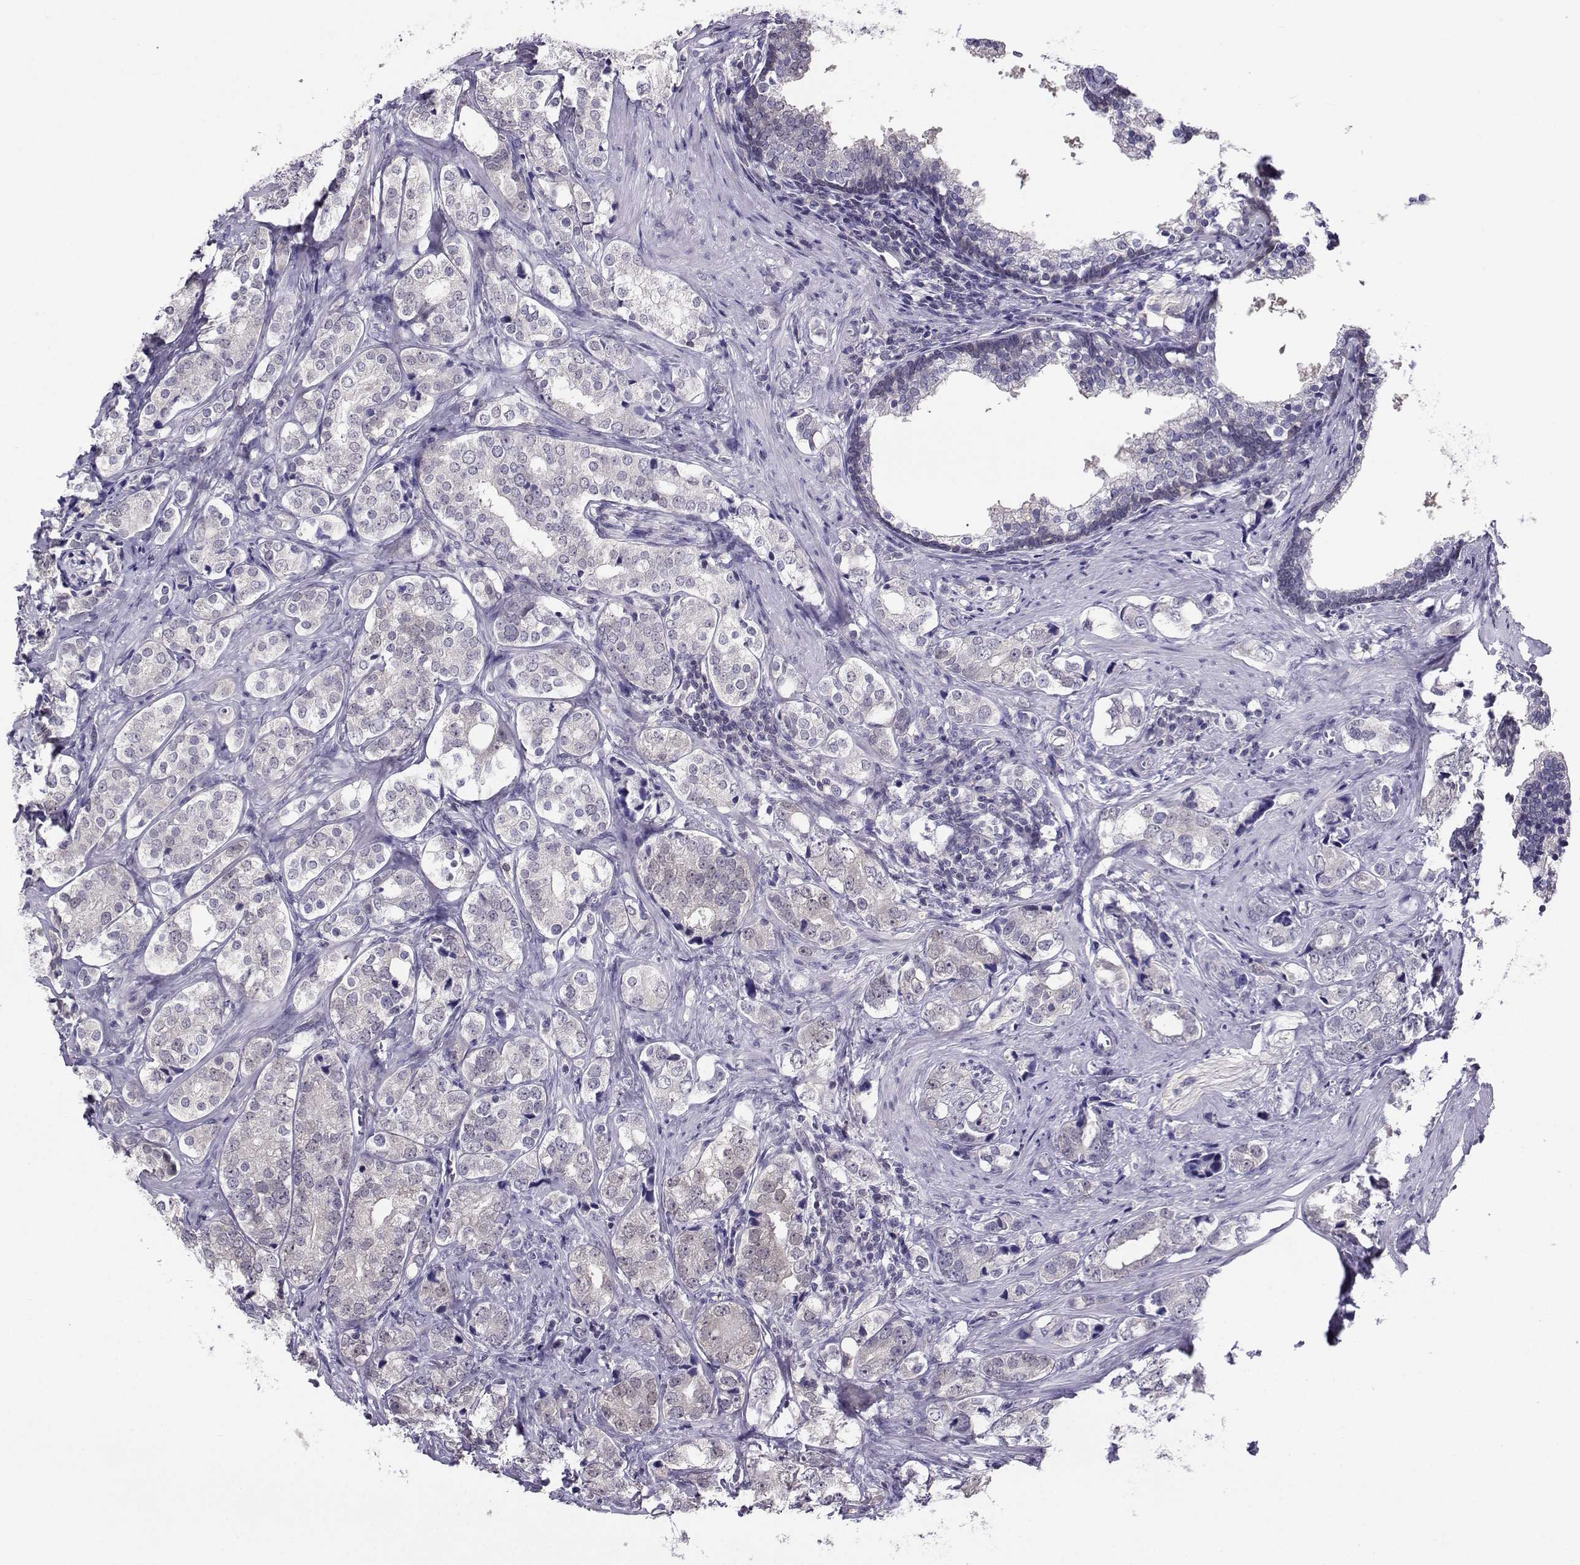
{"staining": {"intensity": "negative", "quantity": "none", "location": "none"}, "tissue": "prostate cancer", "cell_type": "Tumor cells", "image_type": "cancer", "snomed": [{"axis": "morphology", "description": "Adenocarcinoma, NOS"}, {"axis": "topography", "description": "Prostate and seminal vesicle, NOS"}], "caption": "Tumor cells are negative for protein expression in human adenocarcinoma (prostate). (Brightfield microscopy of DAB immunohistochemistry (IHC) at high magnification).", "gene": "PGK1", "patient": {"sex": "male", "age": 63}}